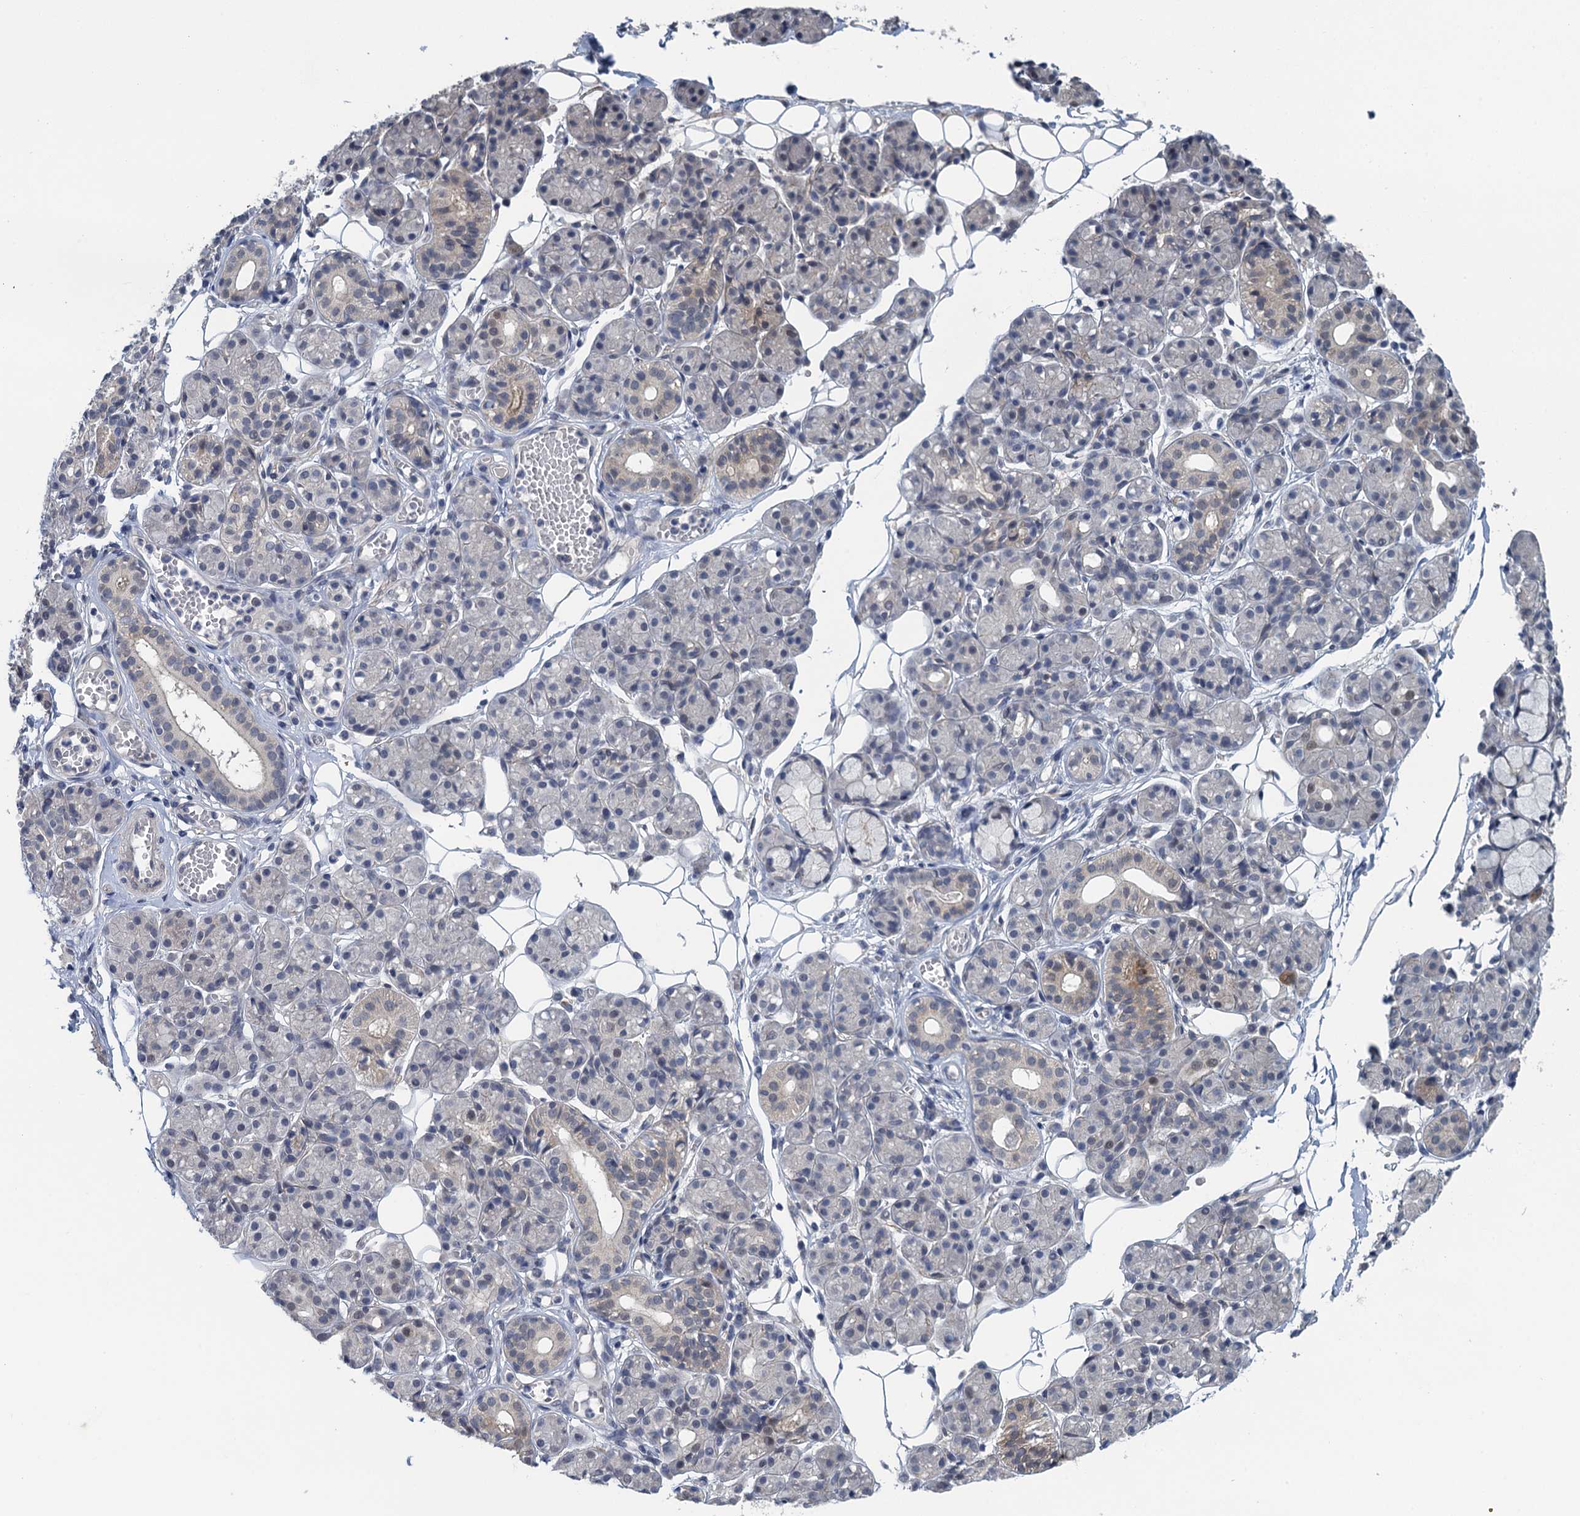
{"staining": {"intensity": "negative", "quantity": "none", "location": "none"}, "tissue": "salivary gland", "cell_type": "Glandular cells", "image_type": "normal", "snomed": [{"axis": "morphology", "description": "Normal tissue, NOS"}, {"axis": "topography", "description": "Salivary gland"}], "caption": "Salivary gland was stained to show a protein in brown. There is no significant staining in glandular cells. (Brightfield microscopy of DAB (3,3'-diaminobenzidine) IHC at high magnification).", "gene": "MRFAP1", "patient": {"sex": "male", "age": 63}}